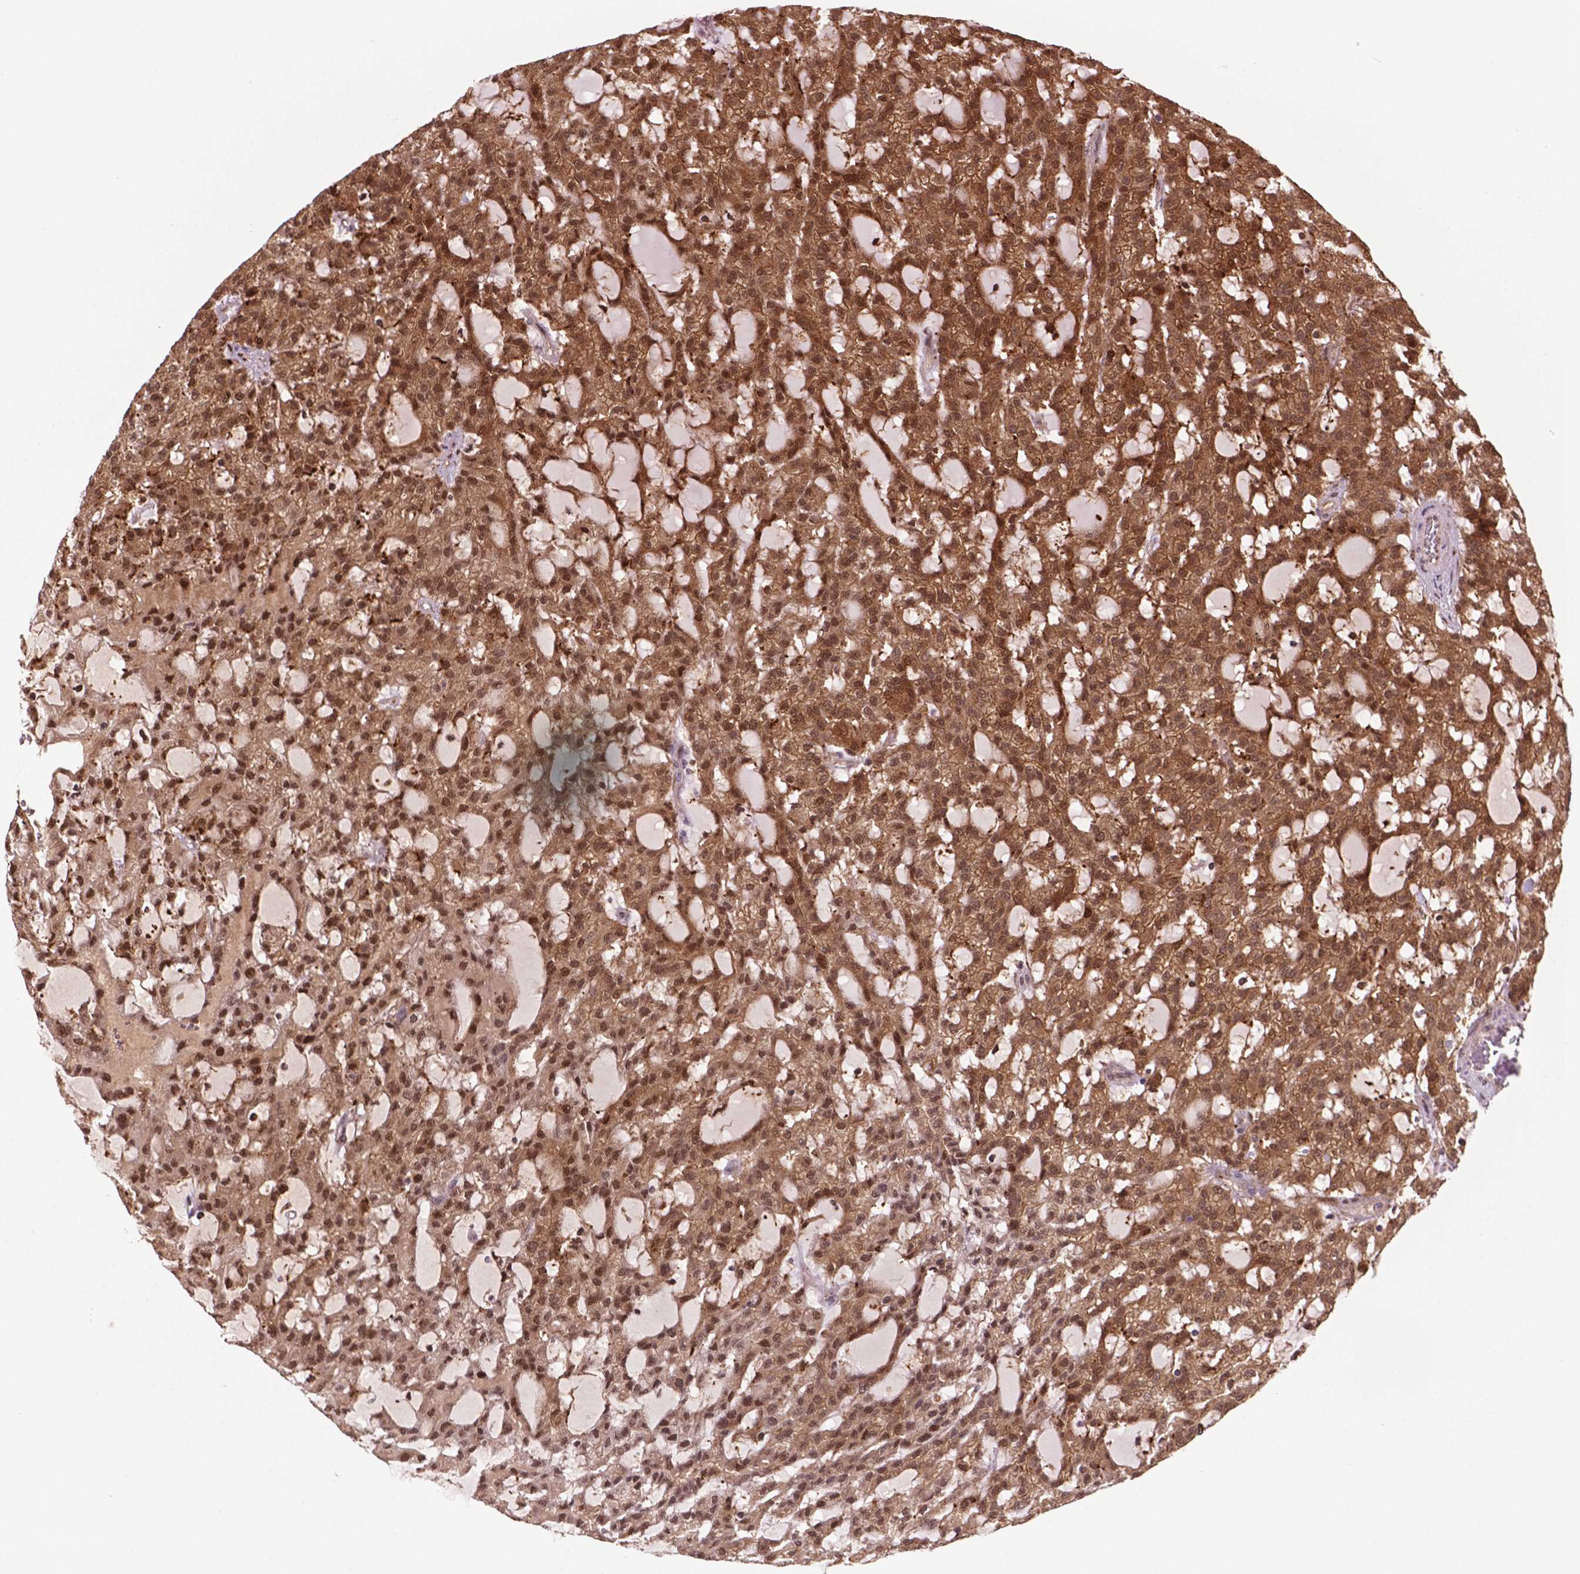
{"staining": {"intensity": "moderate", "quantity": ">75%", "location": "cytoplasmic/membranous,nuclear"}, "tissue": "renal cancer", "cell_type": "Tumor cells", "image_type": "cancer", "snomed": [{"axis": "morphology", "description": "Adenocarcinoma, NOS"}, {"axis": "topography", "description": "Kidney"}], "caption": "A medium amount of moderate cytoplasmic/membranous and nuclear staining is identified in approximately >75% of tumor cells in renal cancer (adenocarcinoma) tissue. (Brightfield microscopy of DAB IHC at high magnification).", "gene": "PLIN3", "patient": {"sex": "male", "age": 63}}